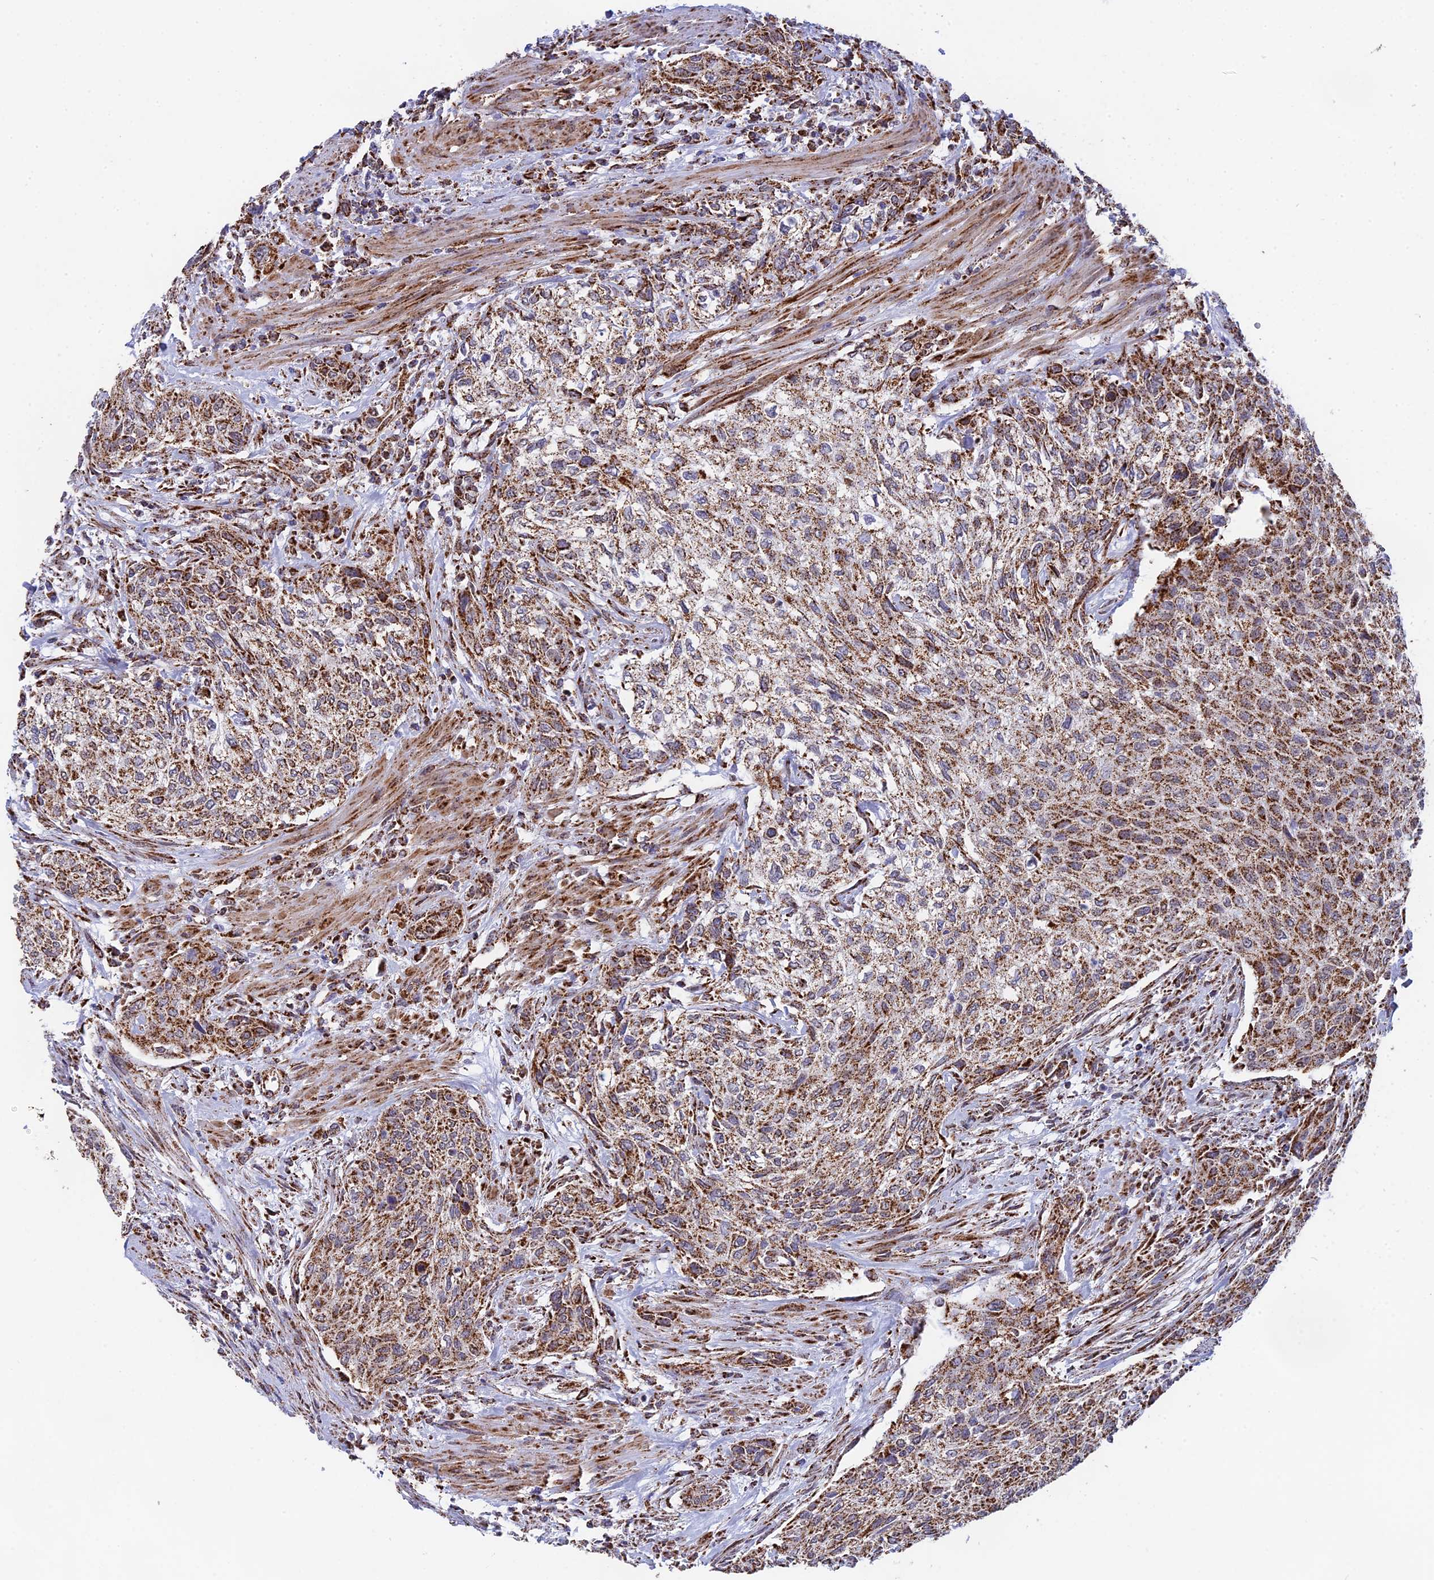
{"staining": {"intensity": "moderate", "quantity": ">75%", "location": "cytoplasmic/membranous"}, "tissue": "urothelial cancer", "cell_type": "Tumor cells", "image_type": "cancer", "snomed": [{"axis": "morphology", "description": "Urothelial carcinoma, High grade"}, {"axis": "topography", "description": "Urinary bladder"}], "caption": "High-magnification brightfield microscopy of urothelial cancer stained with DAB (3,3'-diaminobenzidine) (brown) and counterstained with hematoxylin (blue). tumor cells exhibit moderate cytoplasmic/membranous expression is seen in about>75% of cells.", "gene": "CDC16", "patient": {"sex": "male", "age": 35}}